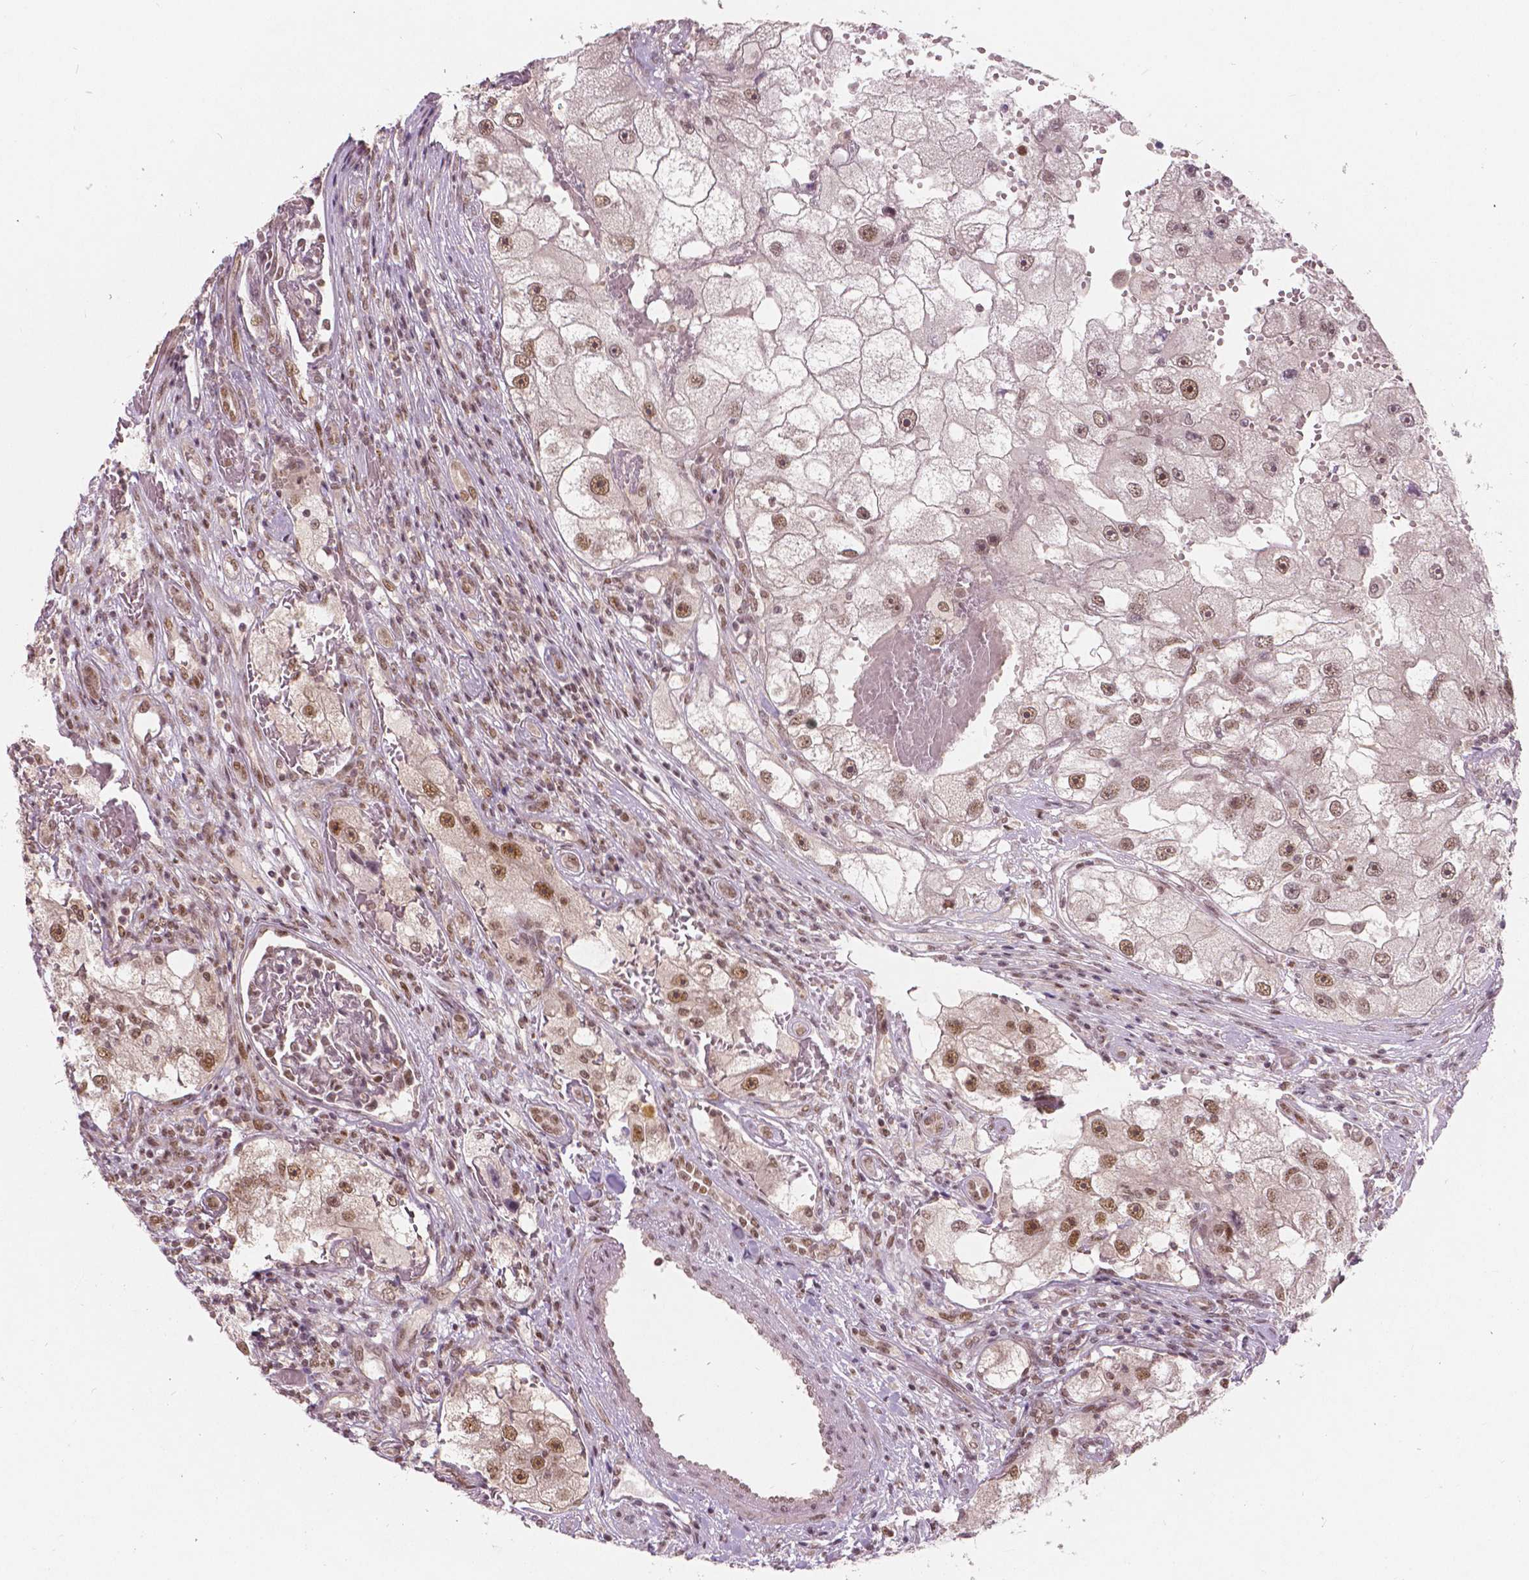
{"staining": {"intensity": "moderate", "quantity": ">75%", "location": "nuclear"}, "tissue": "renal cancer", "cell_type": "Tumor cells", "image_type": "cancer", "snomed": [{"axis": "morphology", "description": "Adenocarcinoma, NOS"}, {"axis": "topography", "description": "Kidney"}], "caption": "This is an image of immunohistochemistry (IHC) staining of renal cancer, which shows moderate expression in the nuclear of tumor cells.", "gene": "NSD2", "patient": {"sex": "male", "age": 63}}